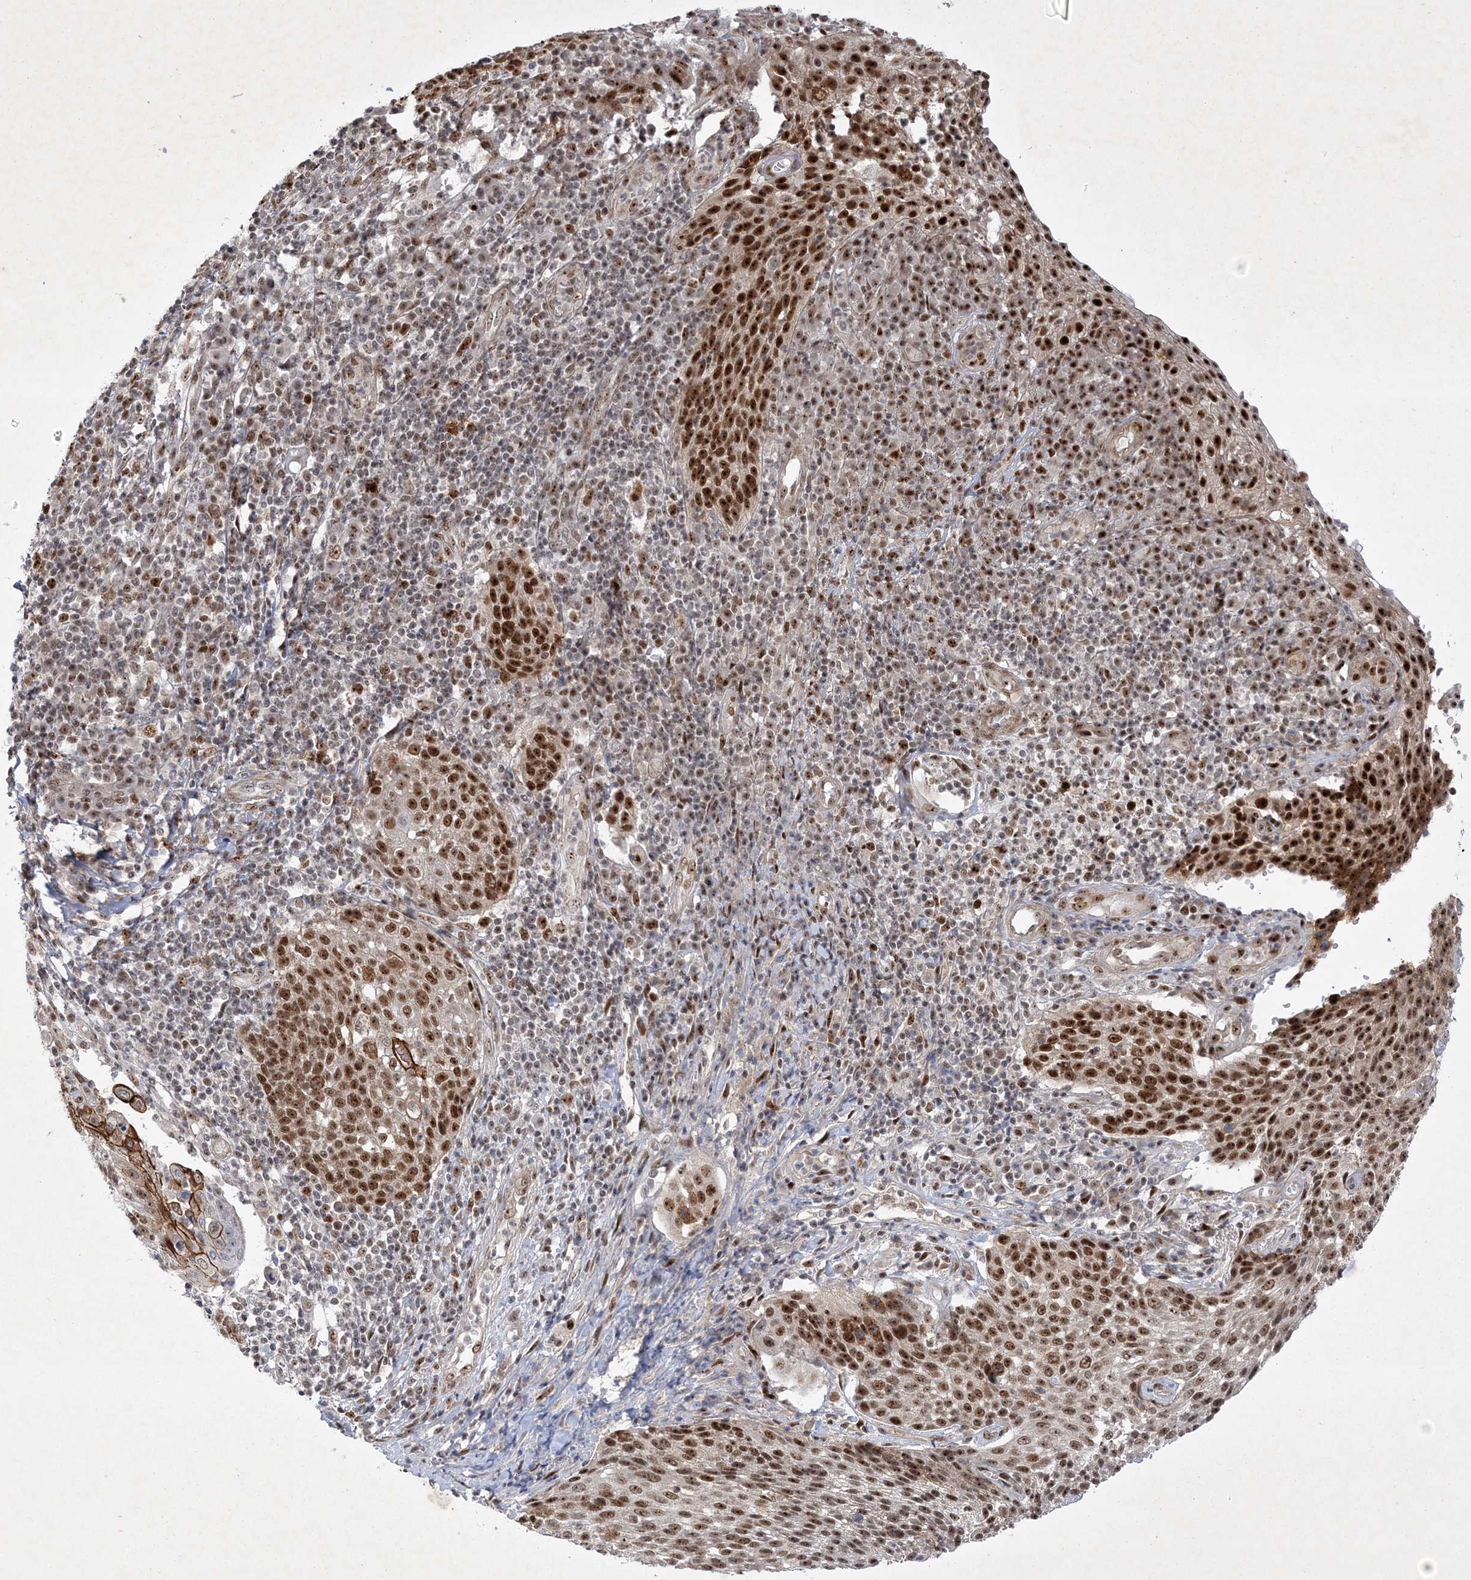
{"staining": {"intensity": "strong", "quantity": "25%-75%", "location": "cytoplasmic/membranous,nuclear"}, "tissue": "cervical cancer", "cell_type": "Tumor cells", "image_type": "cancer", "snomed": [{"axis": "morphology", "description": "Squamous cell carcinoma, NOS"}, {"axis": "topography", "description": "Cervix"}], "caption": "Cervical cancer stained for a protein demonstrates strong cytoplasmic/membranous and nuclear positivity in tumor cells.", "gene": "NPM3", "patient": {"sex": "female", "age": 34}}